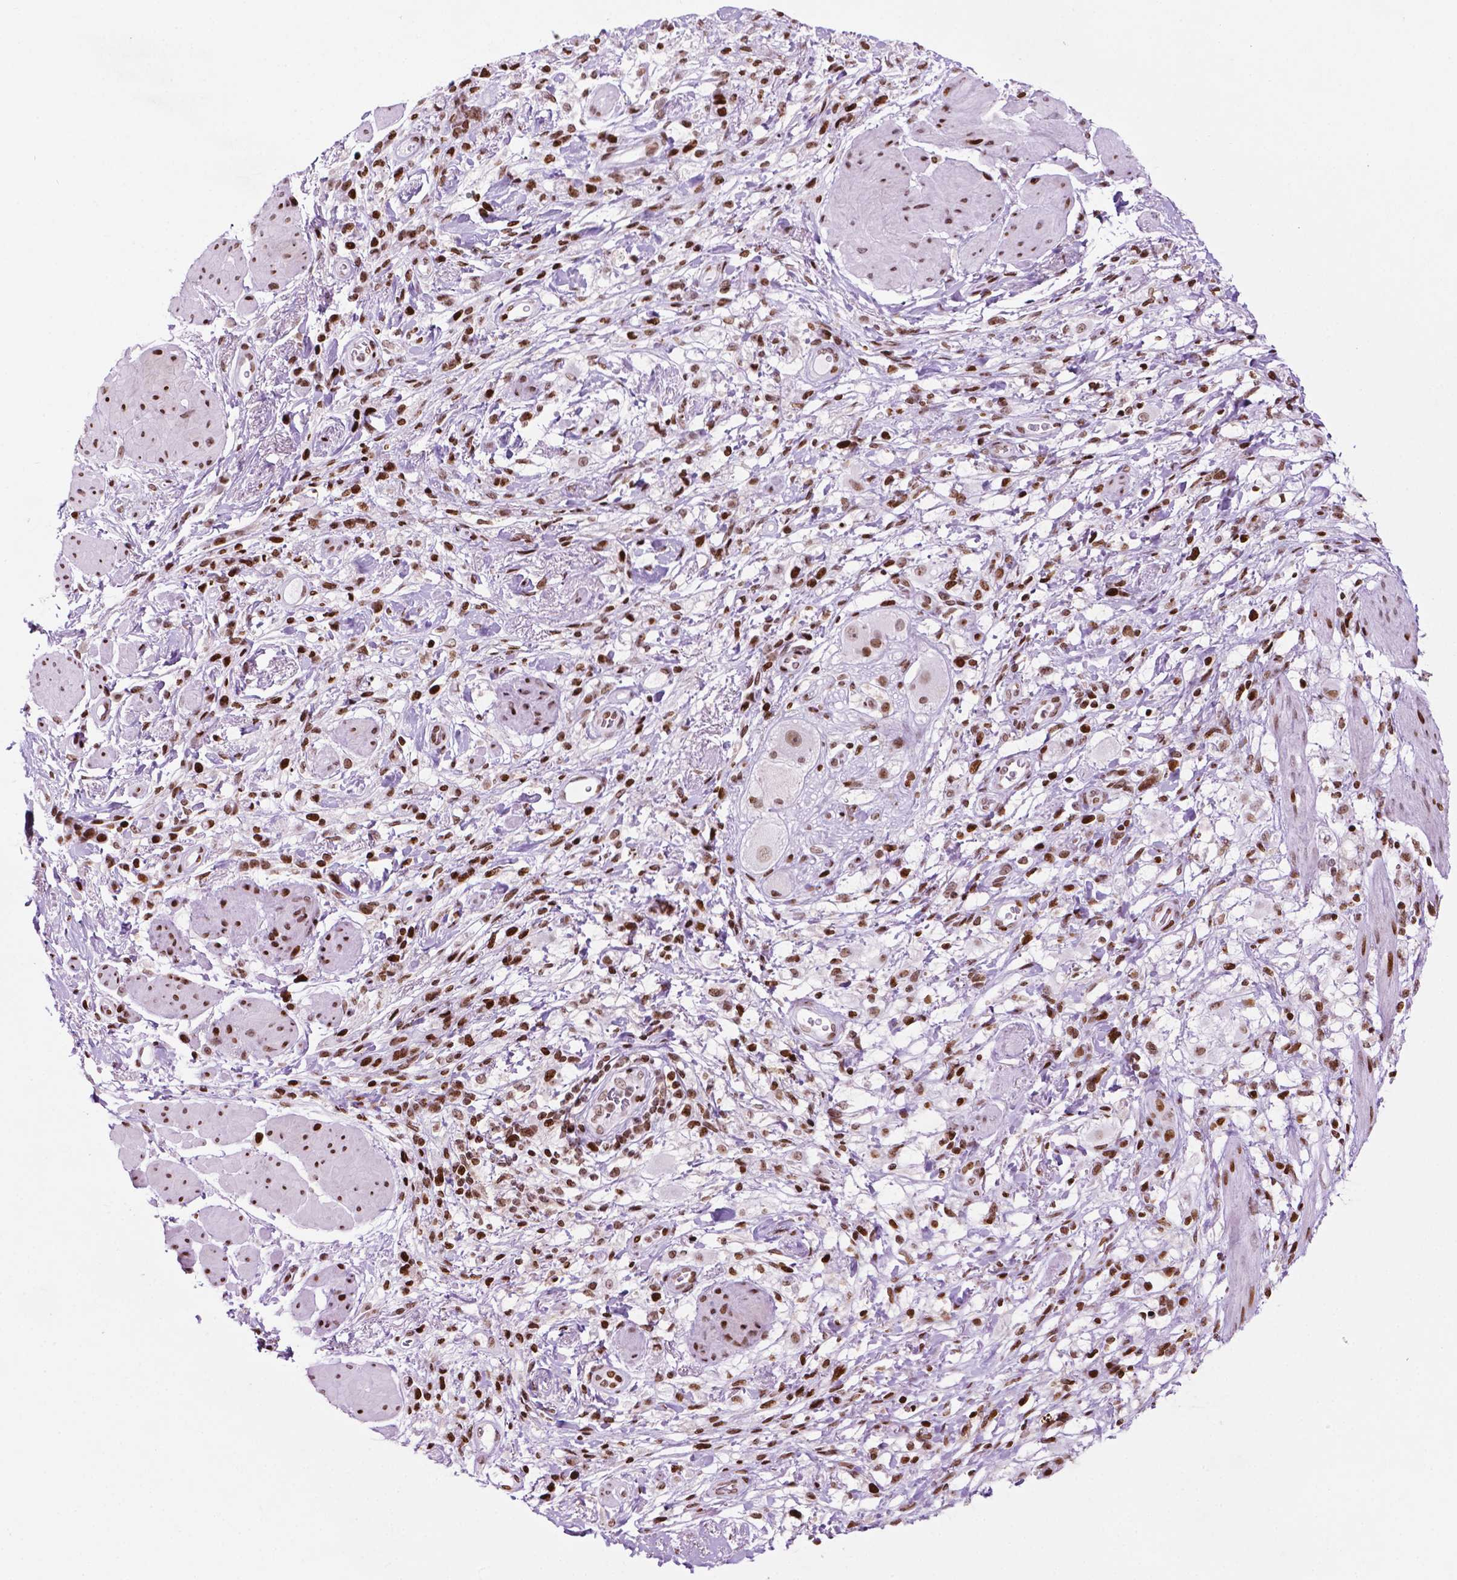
{"staining": {"intensity": "moderate", "quantity": ">75%", "location": "nuclear"}, "tissue": "stomach cancer", "cell_type": "Tumor cells", "image_type": "cancer", "snomed": [{"axis": "morphology", "description": "Adenocarcinoma, NOS"}, {"axis": "topography", "description": "Stomach"}], "caption": "Stomach adenocarcinoma stained with DAB immunohistochemistry (IHC) displays medium levels of moderate nuclear expression in approximately >75% of tumor cells. The protein of interest is shown in brown color, while the nuclei are stained blue.", "gene": "TMEM250", "patient": {"sex": "female", "age": 60}}